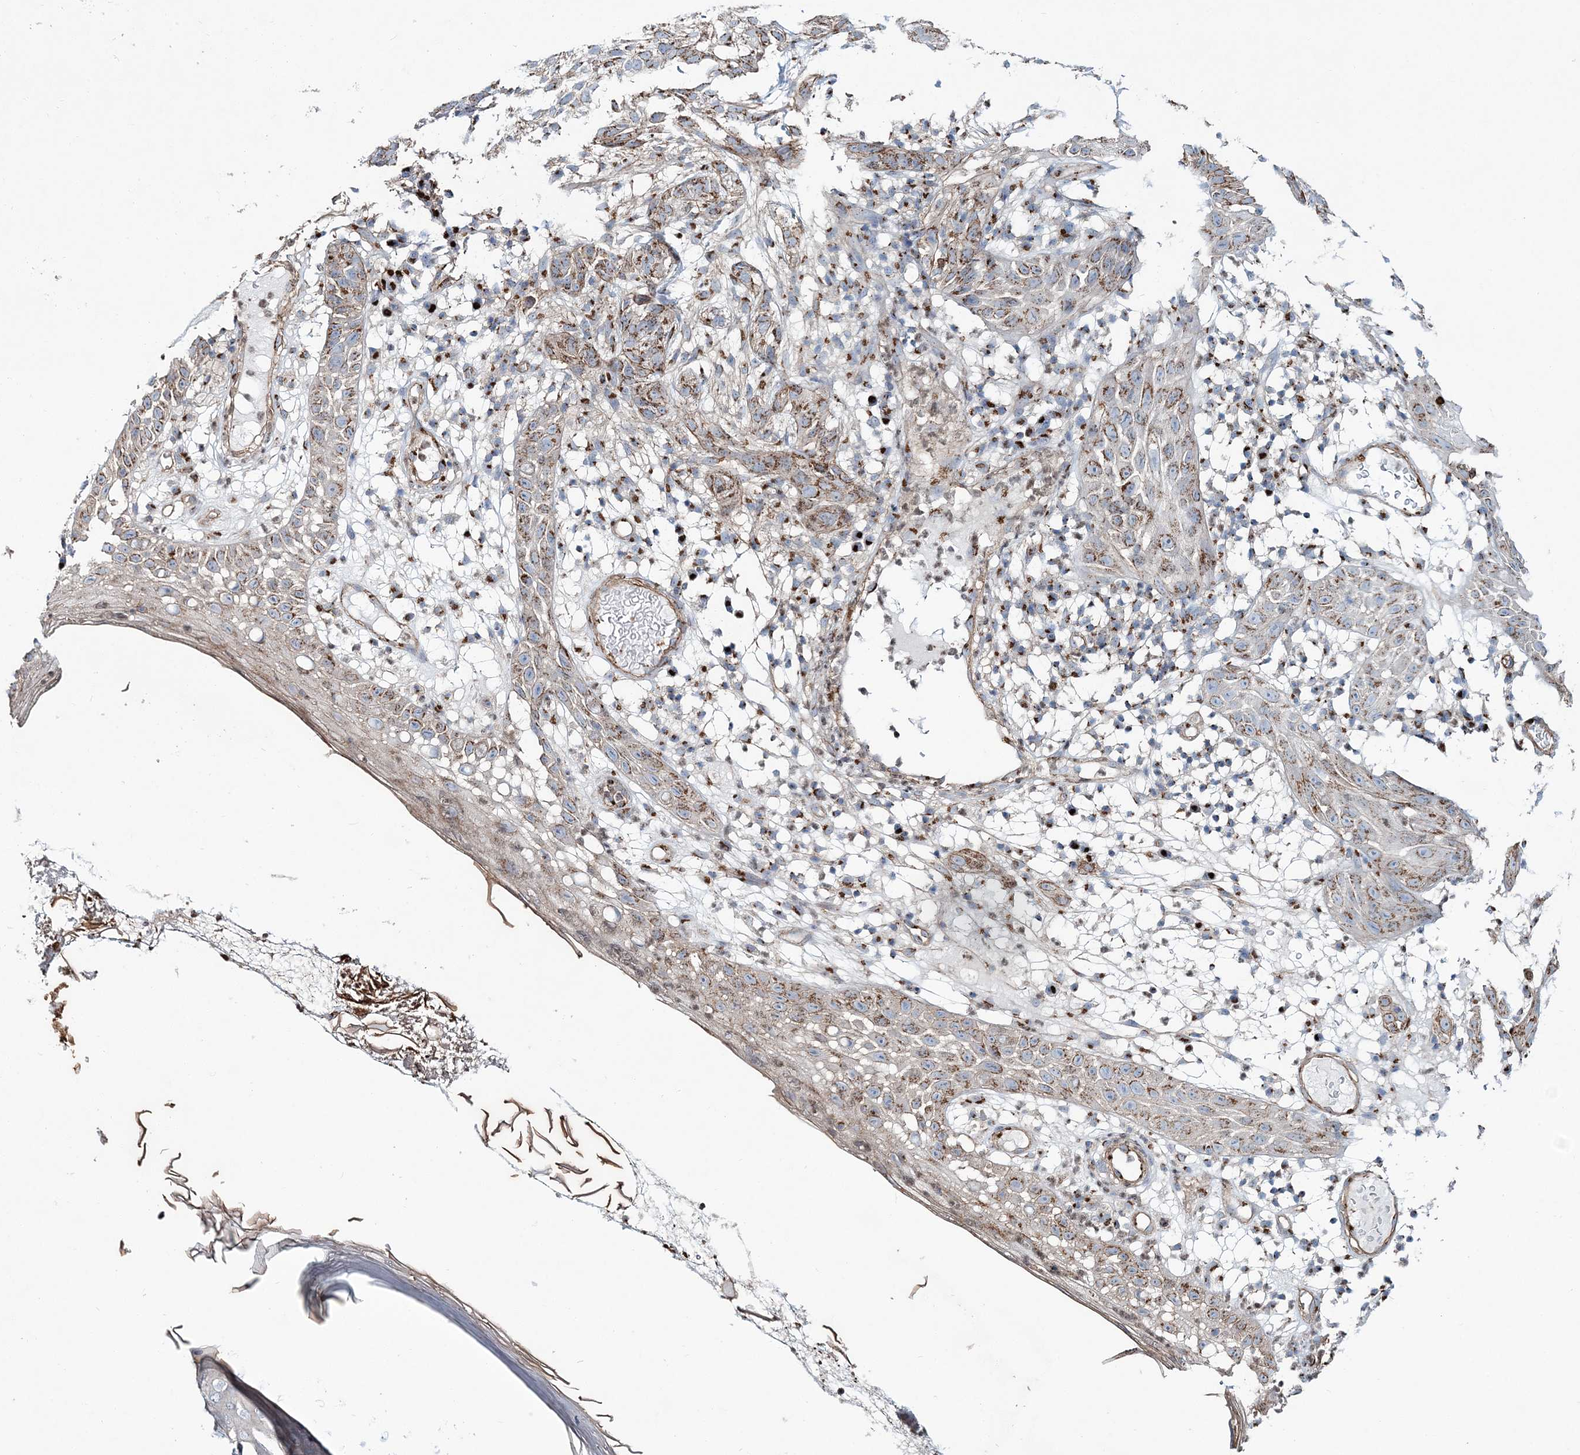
{"staining": {"intensity": "moderate", "quantity": ">75%", "location": "cytoplasmic/membranous"}, "tissue": "skin cancer", "cell_type": "Tumor cells", "image_type": "cancer", "snomed": [{"axis": "morphology", "description": "Basal cell carcinoma"}, {"axis": "topography", "description": "Skin"}], "caption": "A histopathology image of skin cancer (basal cell carcinoma) stained for a protein reveals moderate cytoplasmic/membranous brown staining in tumor cells. (DAB (3,3'-diaminobenzidine) = brown stain, brightfield microscopy at high magnification).", "gene": "MAN1A2", "patient": {"sex": "male", "age": 85}}